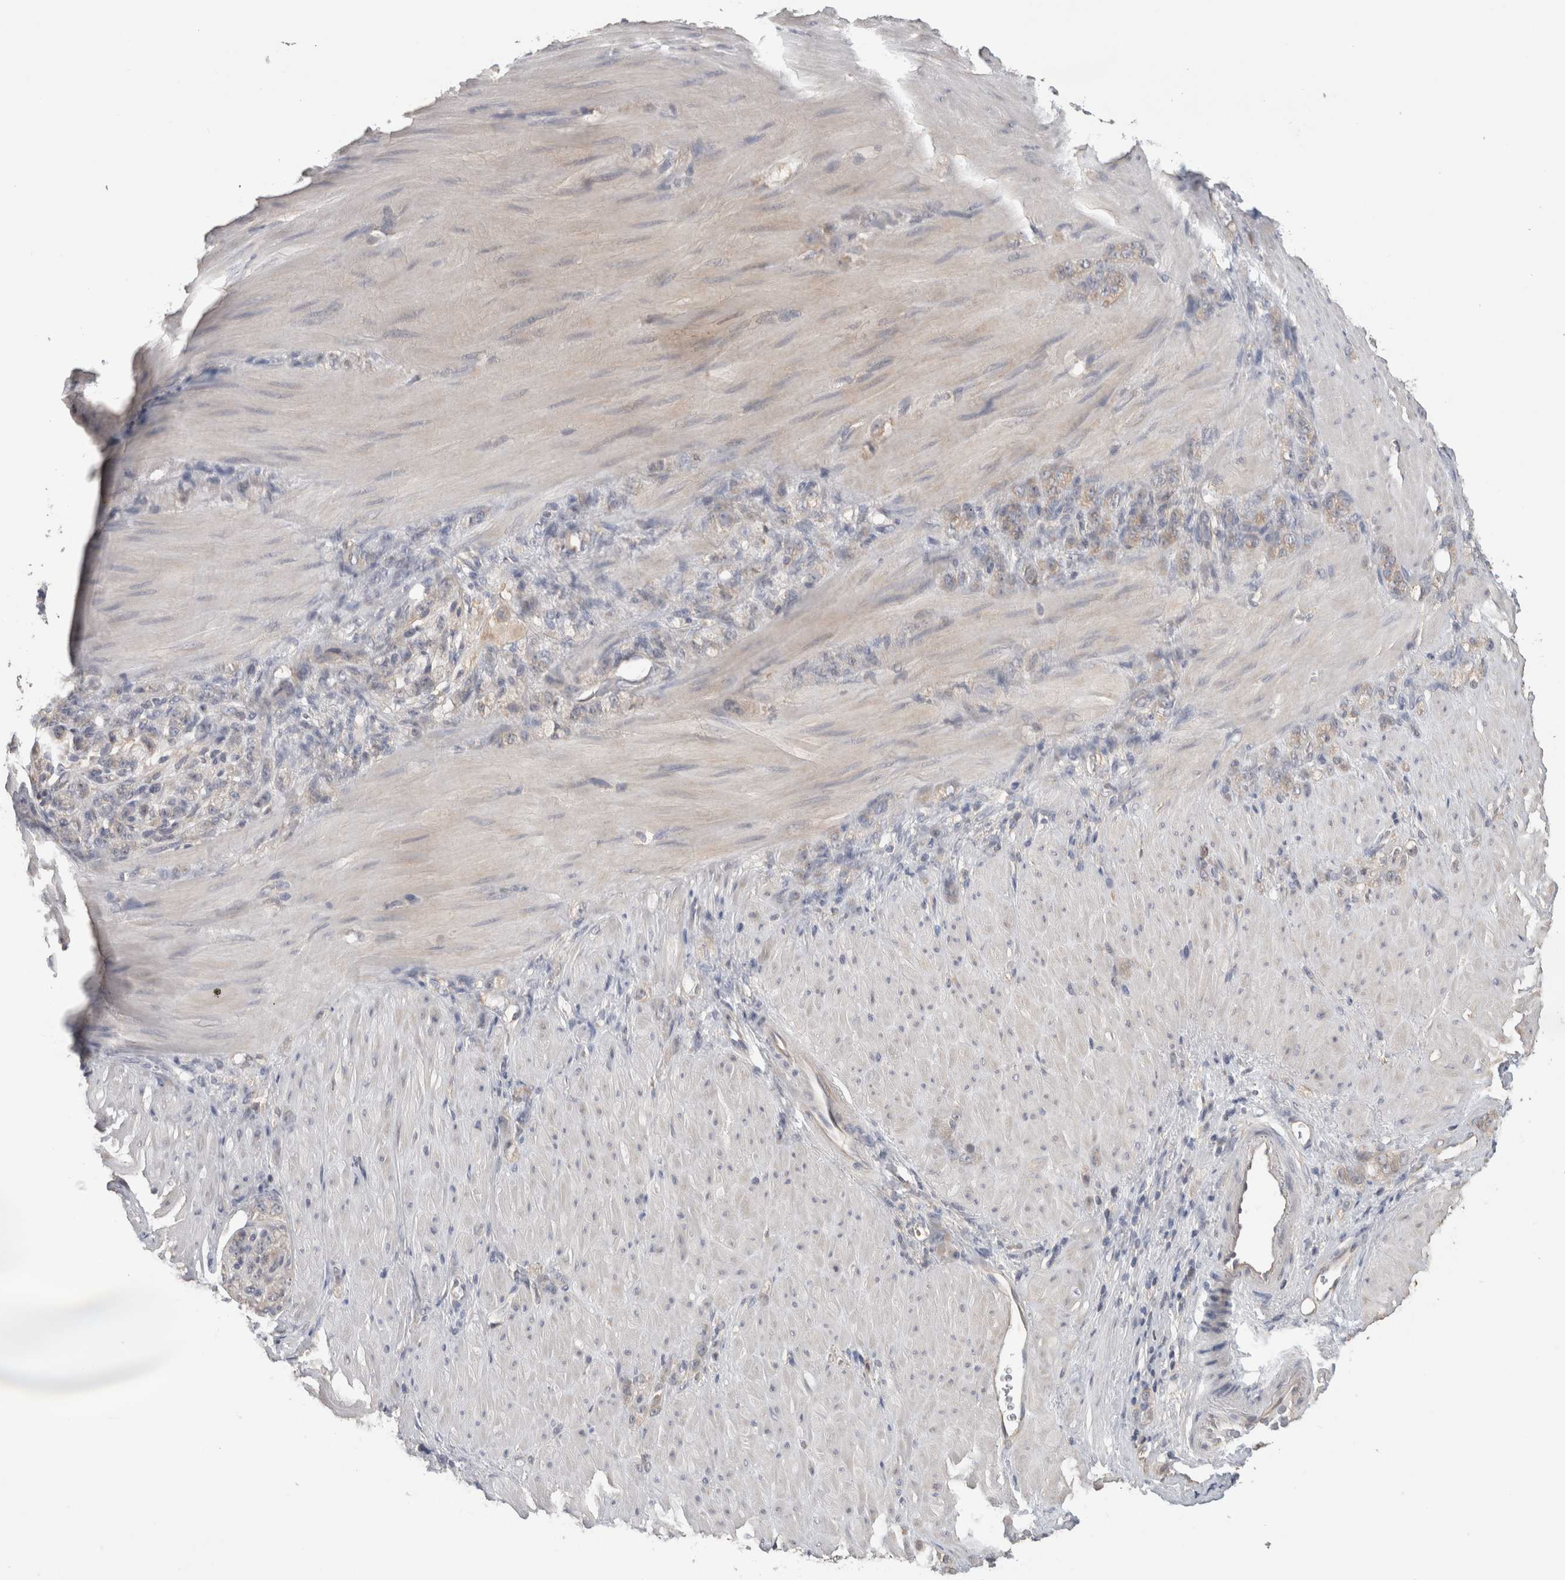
{"staining": {"intensity": "weak", "quantity": "25%-75%", "location": "cytoplasmic/membranous"}, "tissue": "stomach cancer", "cell_type": "Tumor cells", "image_type": "cancer", "snomed": [{"axis": "morphology", "description": "Normal tissue, NOS"}, {"axis": "morphology", "description": "Adenocarcinoma, NOS"}, {"axis": "topography", "description": "Stomach"}], "caption": "Protein analysis of stomach adenocarcinoma tissue shows weak cytoplasmic/membranous positivity in approximately 25%-75% of tumor cells.", "gene": "IMMP2L", "patient": {"sex": "male", "age": 82}}